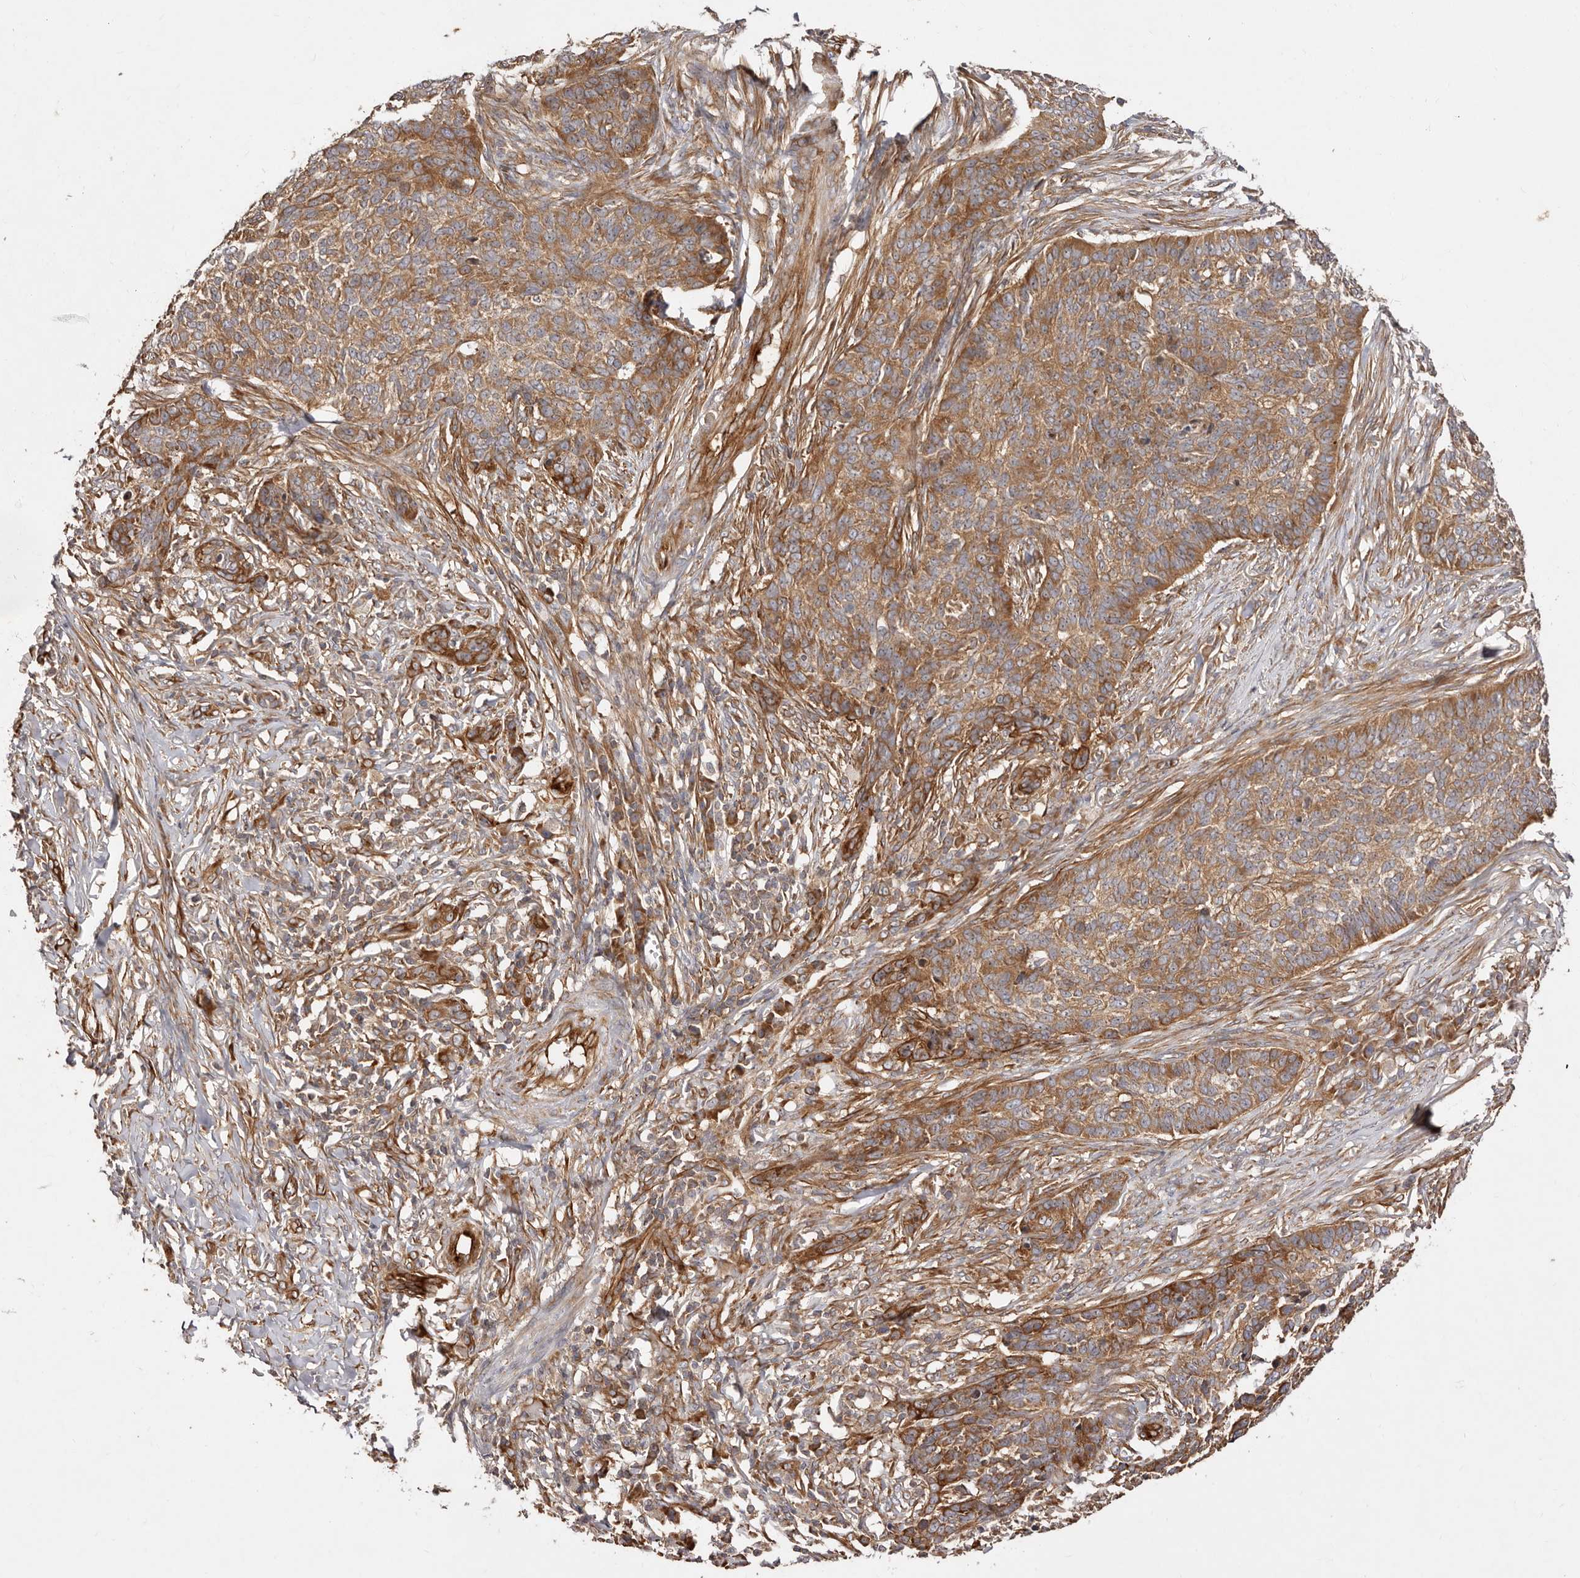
{"staining": {"intensity": "strong", "quantity": ">75%", "location": "cytoplasmic/membranous"}, "tissue": "skin cancer", "cell_type": "Tumor cells", "image_type": "cancer", "snomed": [{"axis": "morphology", "description": "Basal cell carcinoma"}, {"axis": "topography", "description": "Skin"}], "caption": "Basal cell carcinoma (skin) tissue shows strong cytoplasmic/membranous staining in about >75% of tumor cells", "gene": "RPS6", "patient": {"sex": "male", "age": 85}}